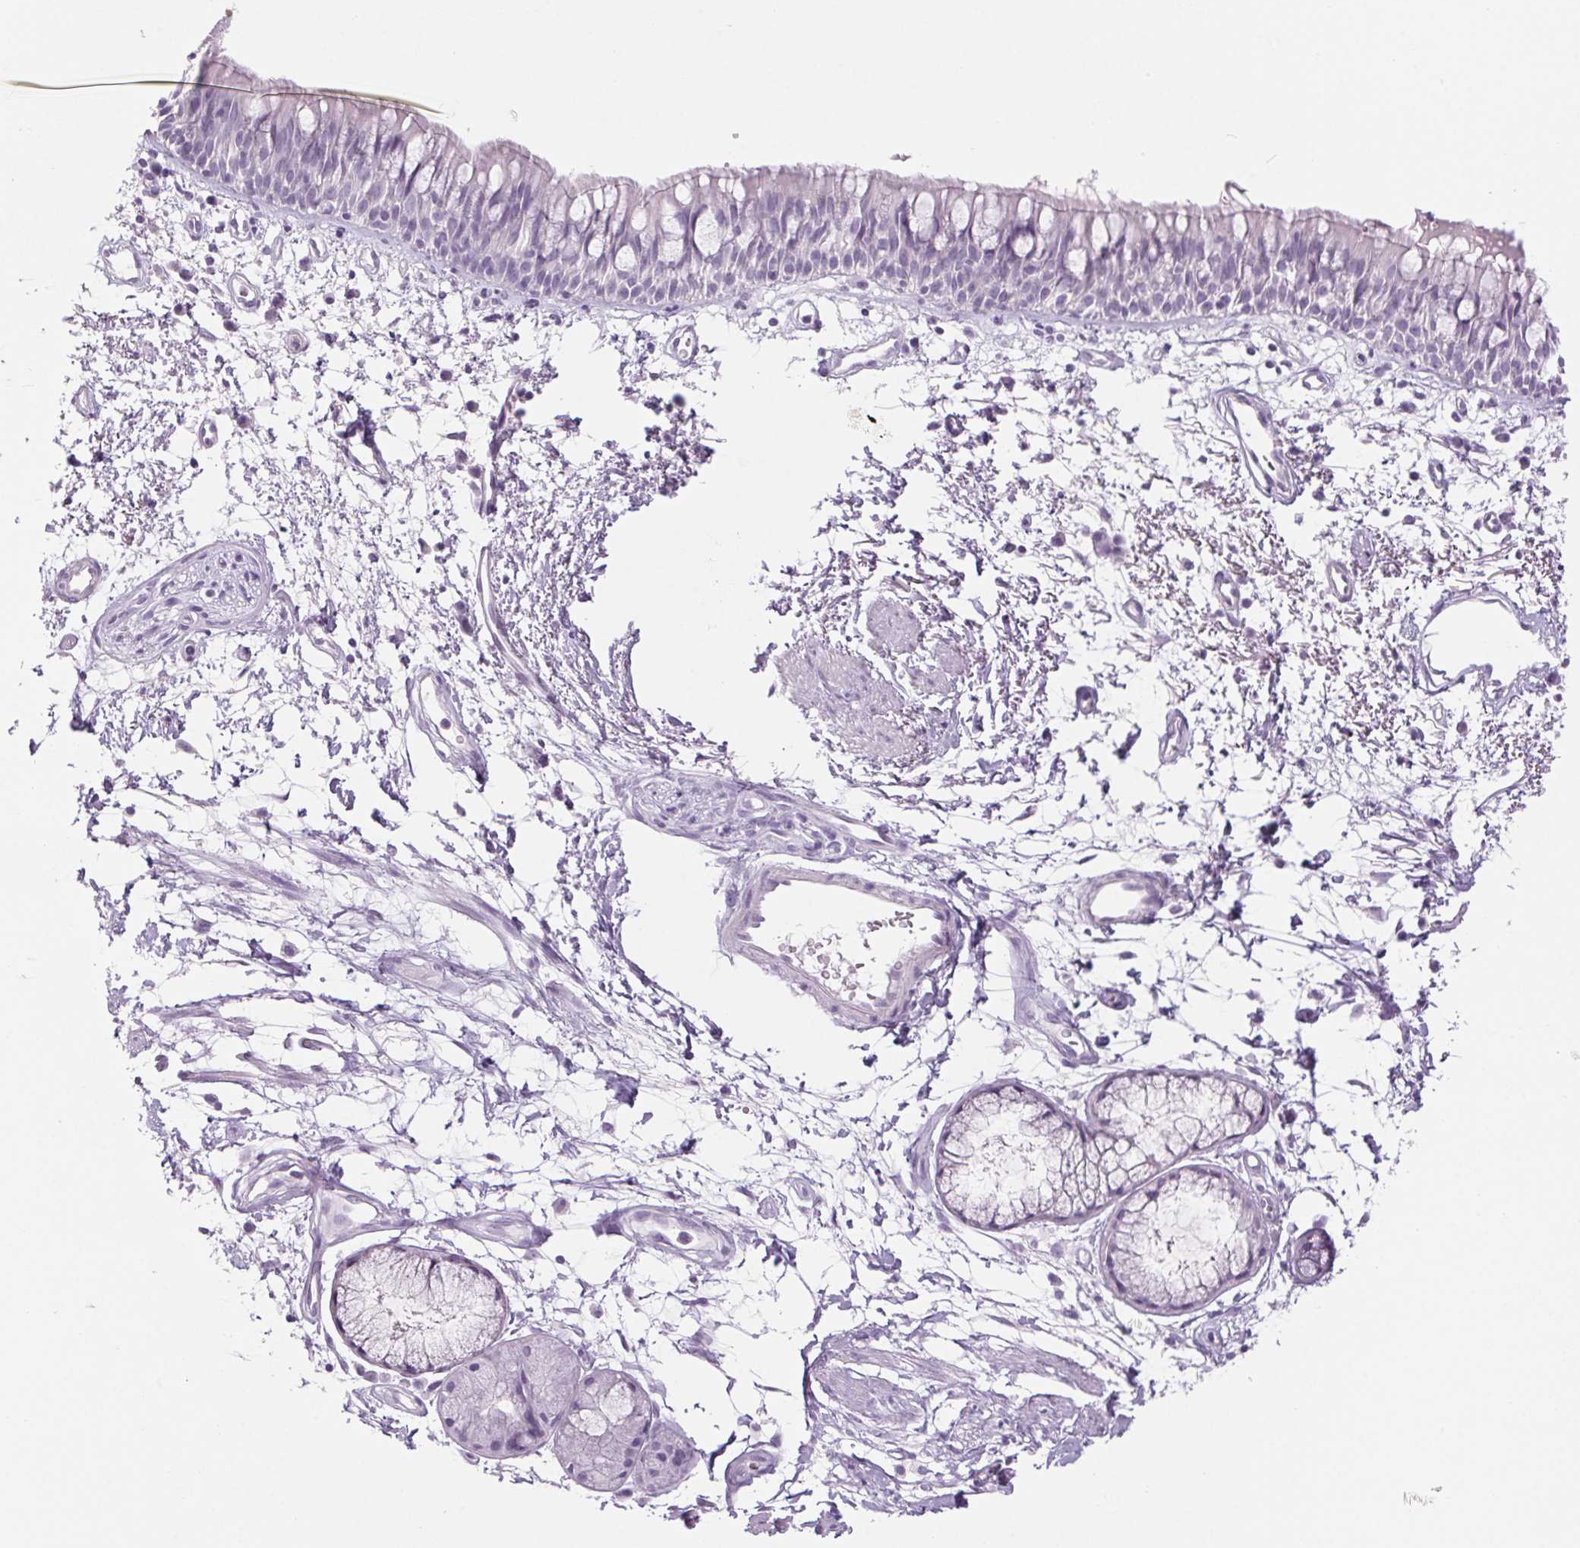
{"staining": {"intensity": "negative", "quantity": "none", "location": "none"}, "tissue": "bronchus", "cell_type": "Respiratory epithelial cells", "image_type": "normal", "snomed": [{"axis": "morphology", "description": "Normal tissue, NOS"}, {"axis": "morphology", "description": "Squamous cell carcinoma, NOS"}, {"axis": "topography", "description": "Cartilage tissue"}, {"axis": "topography", "description": "Bronchus"}, {"axis": "topography", "description": "Lung"}], "caption": "DAB immunohistochemical staining of normal bronchus demonstrates no significant staining in respiratory epithelial cells. (Brightfield microscopy of DAB IHC at high magnification).", "gene": "LRP2", "patient": {"sex": "male", "age": 66}}